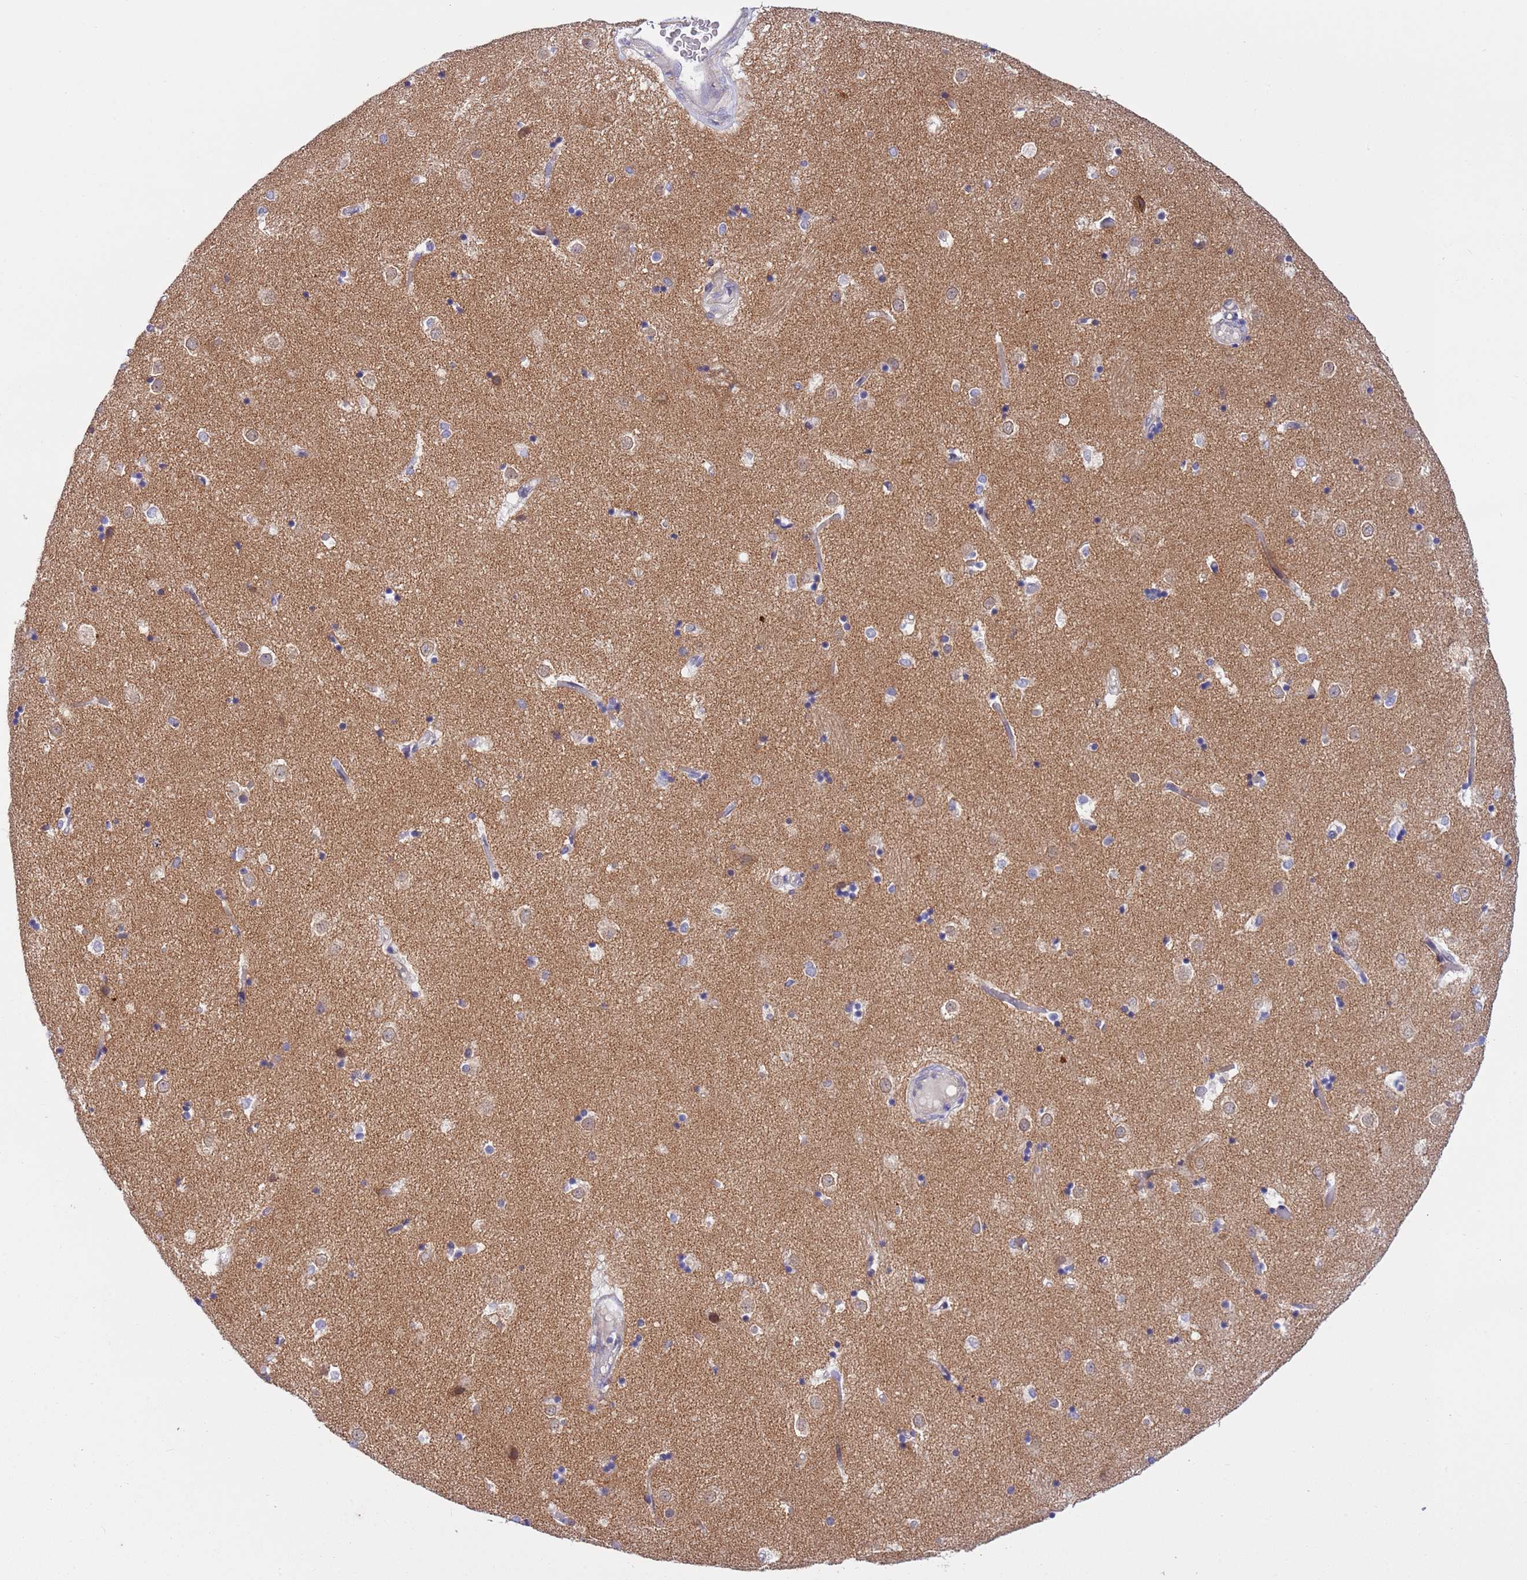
{"staining": {"intensity": "negative", "quantity": "none", "location": "none"}, "tissue": "caudate", "cell_type": "Glial cells", "image_type": "normal", "snomed": [{"axis": "morphology", "description": "Normal tissue, NOS"}, {"axis": "topography", "description": "Lateral ventricle wall"}], "caption": "This is an immunohistochemistry (IHC) histopathology image of normal caudate. There is no expression in glial cells.", "gene": "NET1", "patient": {"sex": "female", "age": 52}}